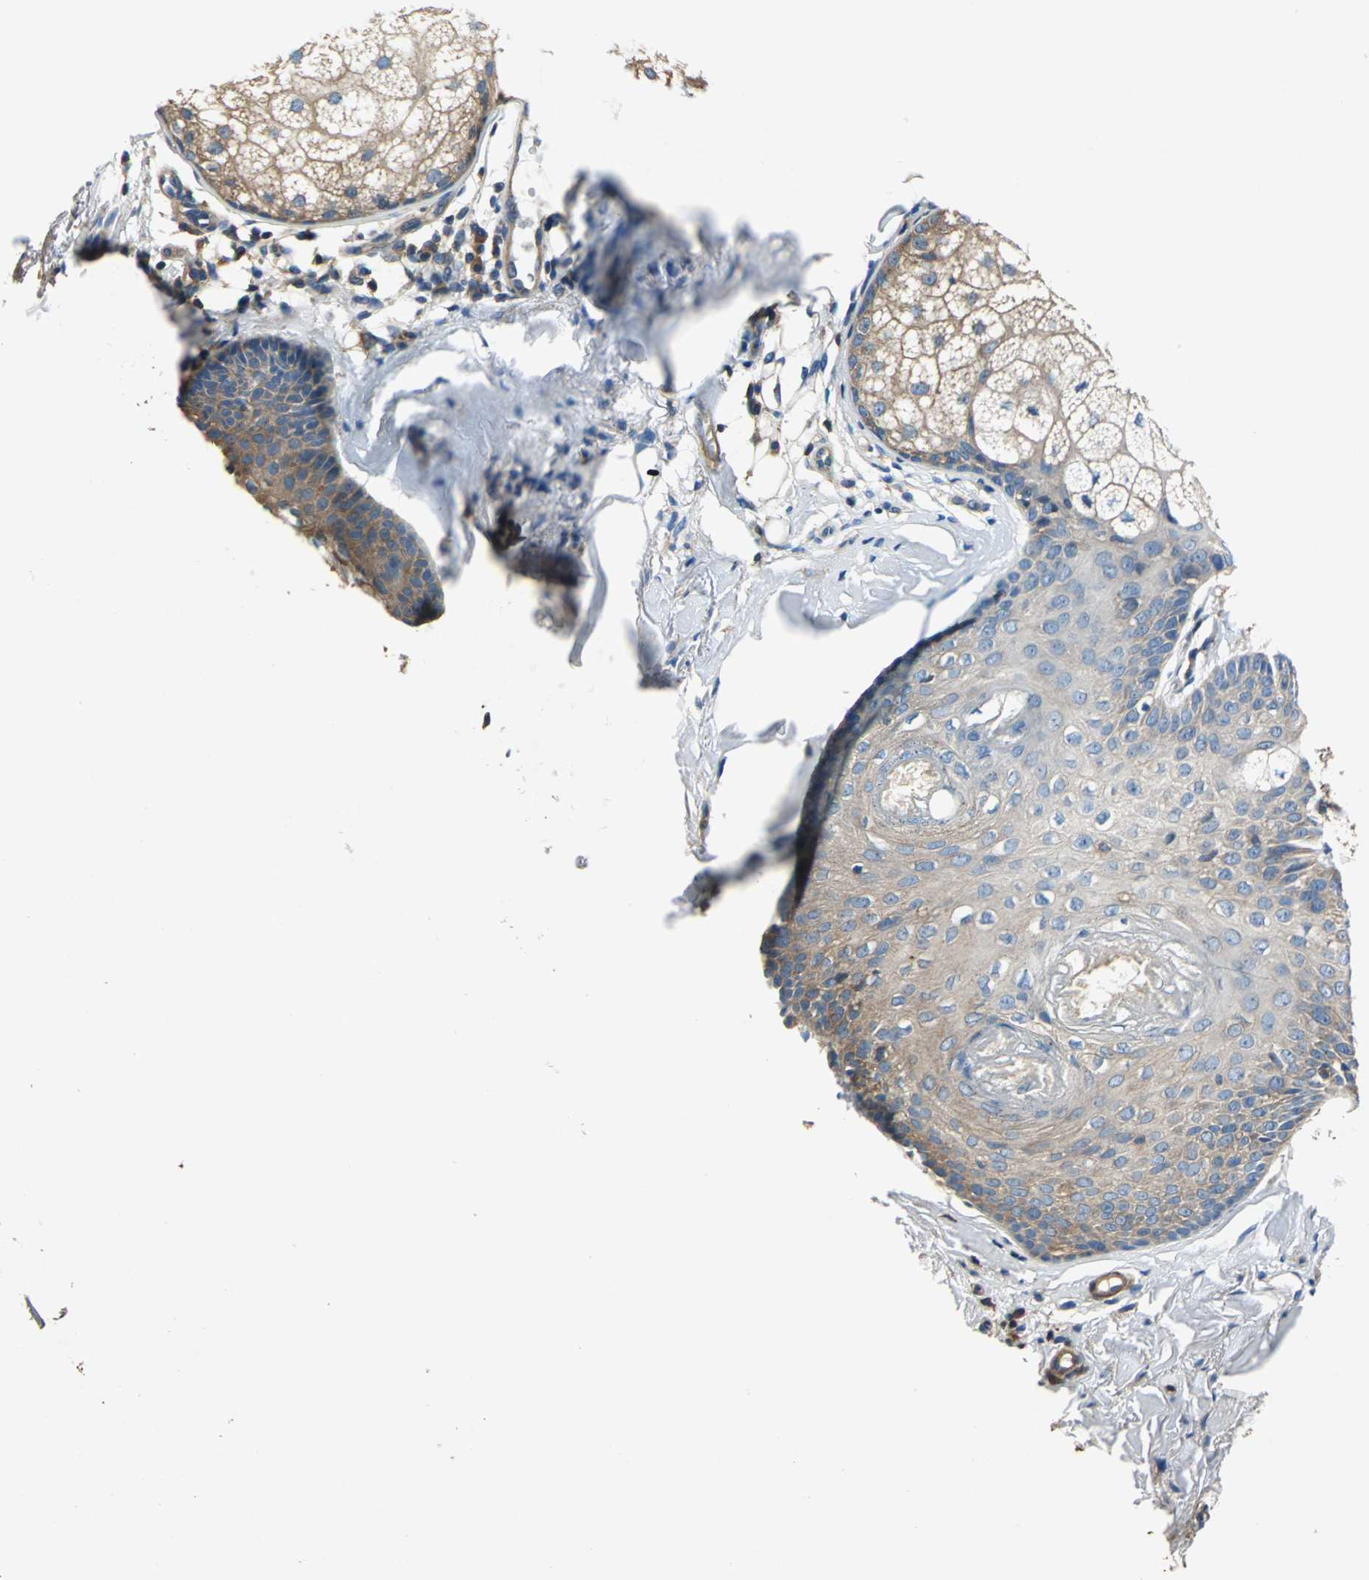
{"staining": {"intensity": "moderate", "quantity": ">75%", "location": "cytoplasmic/membranous"}, "tissue": "skin cancer", "cell_type": "Tumor cells", "image_type": "cancer", "snomed": [{"axis": "morphology", "description": "Normal tissue, NOS"}, {"axis": "morphology", "description": "Basal cell carcinoma"}, {"axis": "topography", "description": "Skin"}], "caption": "DAB (3,3'-diaminobenzidine) immunohistochemical staining of human skin basal cell carcinoma displays moderate cytoplasmic/membranous protein expression in about >75% of tumor cells.", "gene": "DDX3Y", "patient": {"sex": "female", "age": 69}}